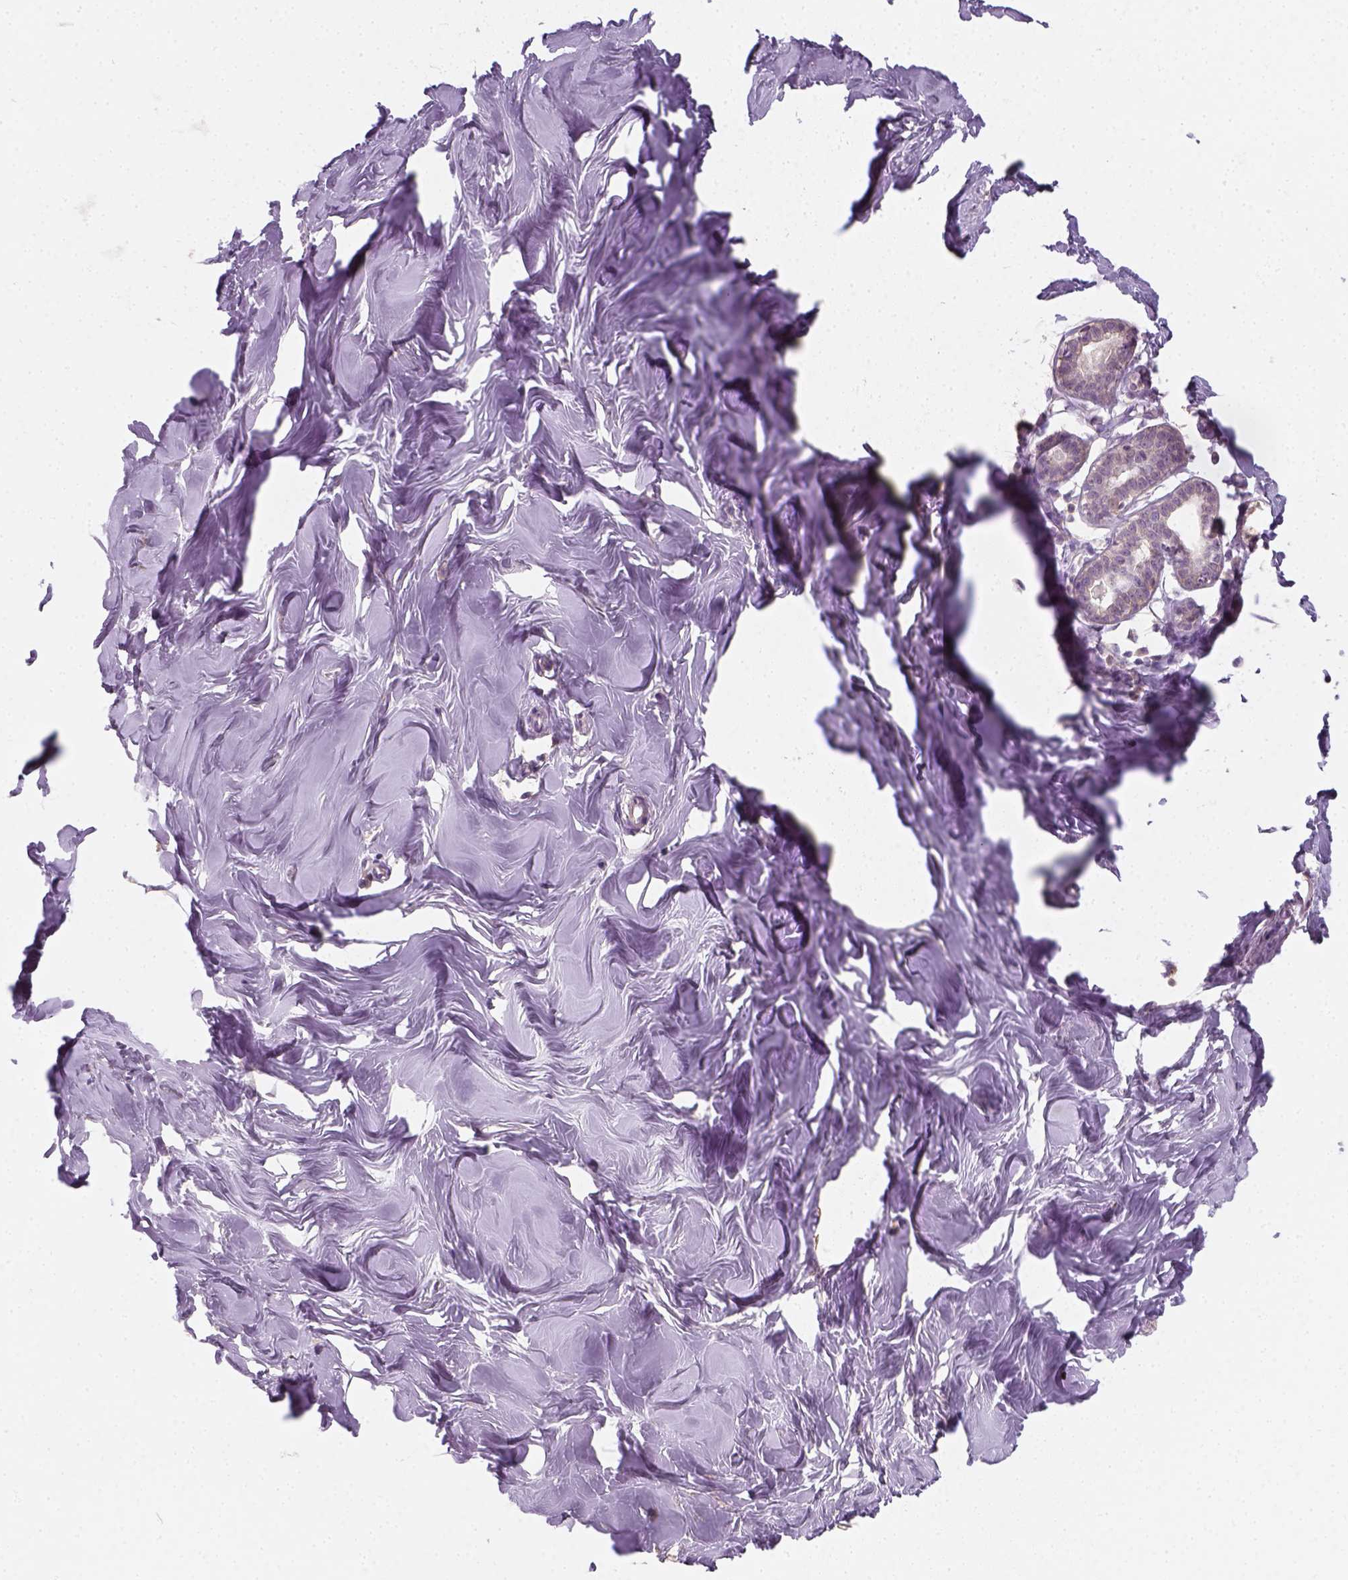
{"staining": {"intensity": "negative", "quantity": "none", "location": "none"}, "tissue": "breast", "cell_type": "Adipocytes", "image_type": "normal", "snomed": [{"axis": "morphology", "description": "Normal tissue, NOS"}, {"axis": "topography", "description": "Breast"}], "caption": "Human breast stained for a protein using IHC exhibits no expression in adipocytes.", "gene": "EPHB1", "patient": {"sex": "female", "age": 27}}